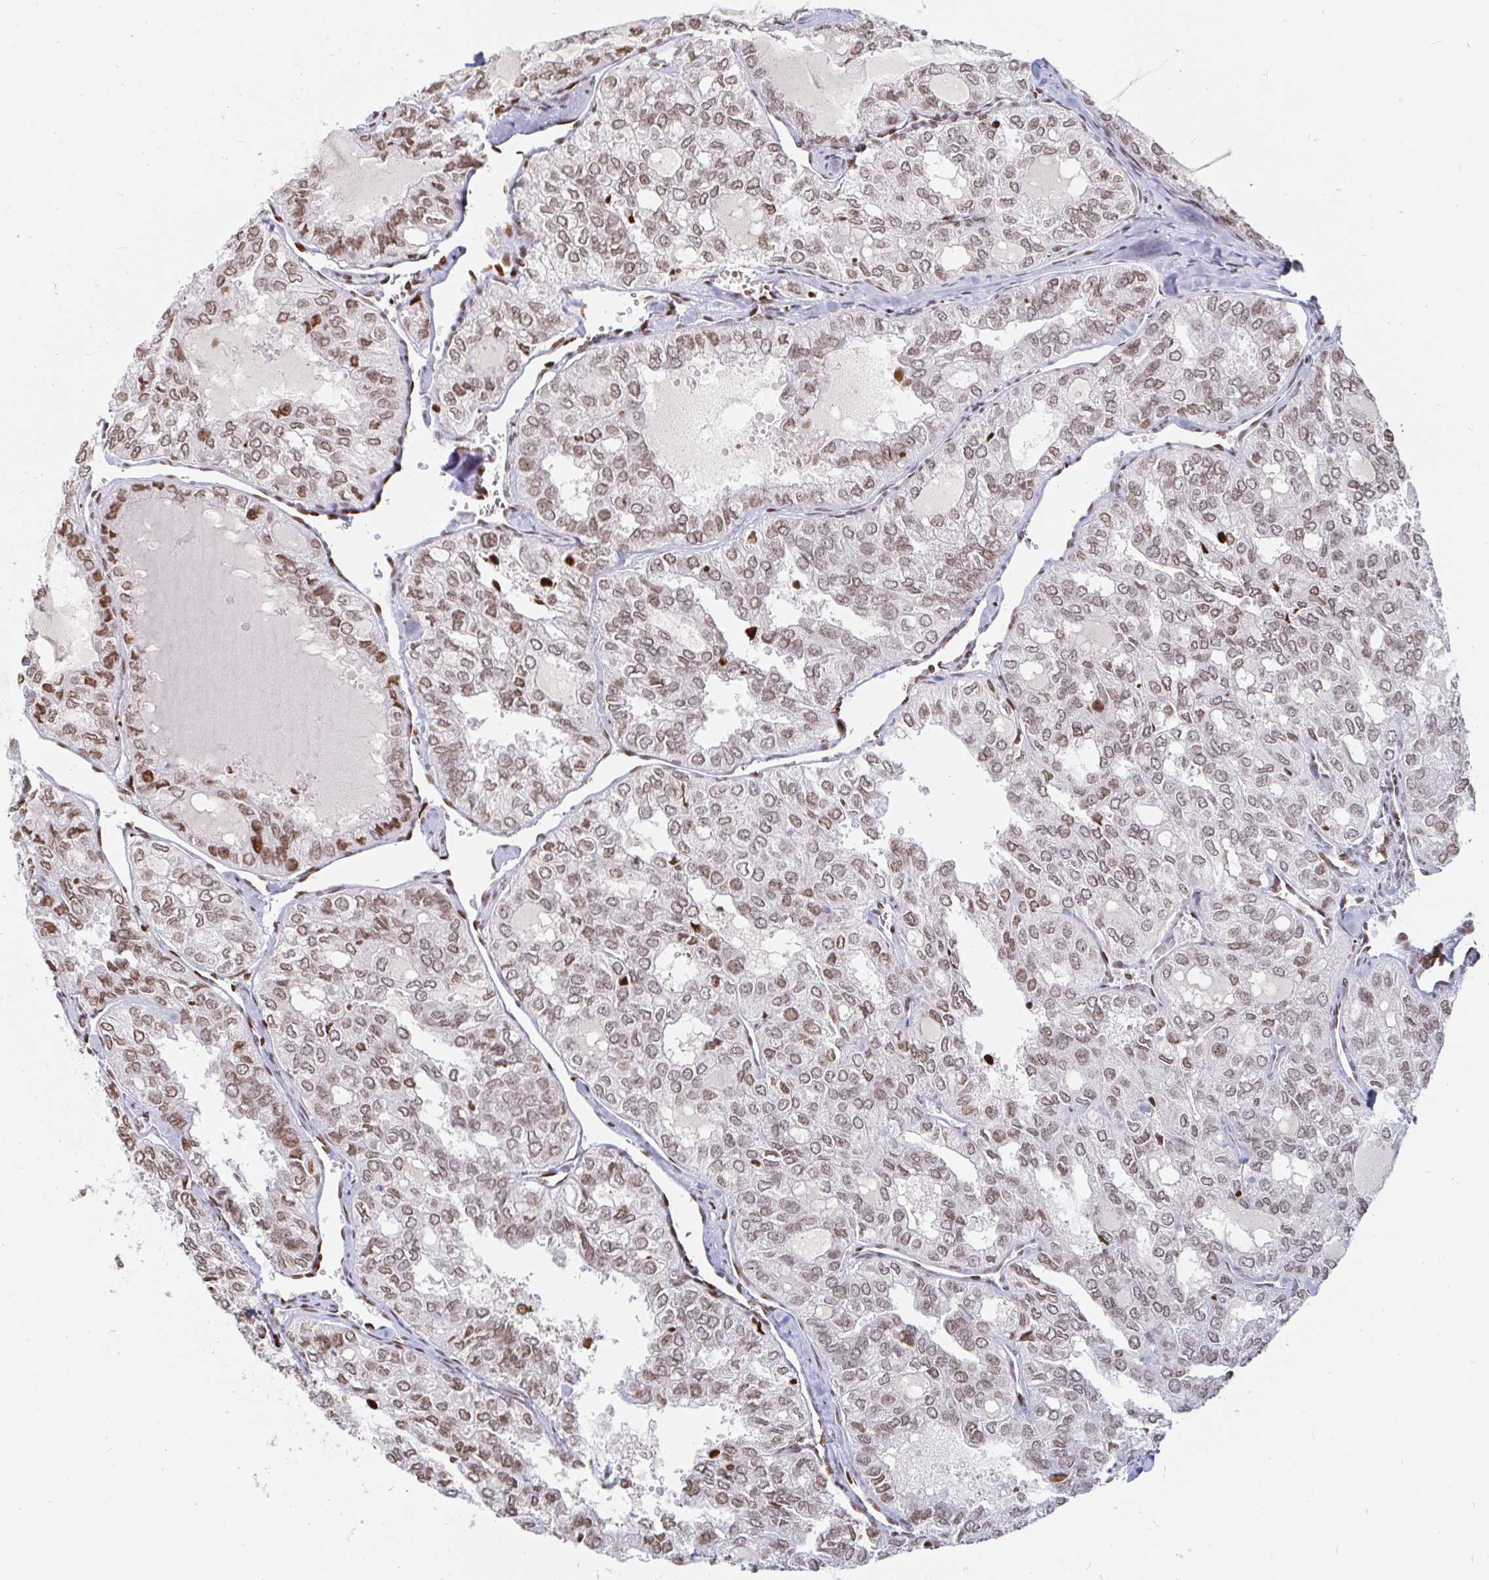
{"staining": {"intensity": "moderate", "quantity": ">75%", "location": "nuclear"}, "tissue": "thyroid cancer", "cell_type": "Tumor cells", "image_type": "cancer", "snomed": [{"axis": "morphology", "description": "Follicular adenoma carcinoma, NOS"}, {"axis": "topography", "description": "Thyroid gland"}], "caption": "Moderate nuclear positivity is seen in approximately >75% of tumor cells in follicular adenoma carcinoma (thyroid).", "gene": "HOXC10", "patient": {"sex": "male", "age": 75}}